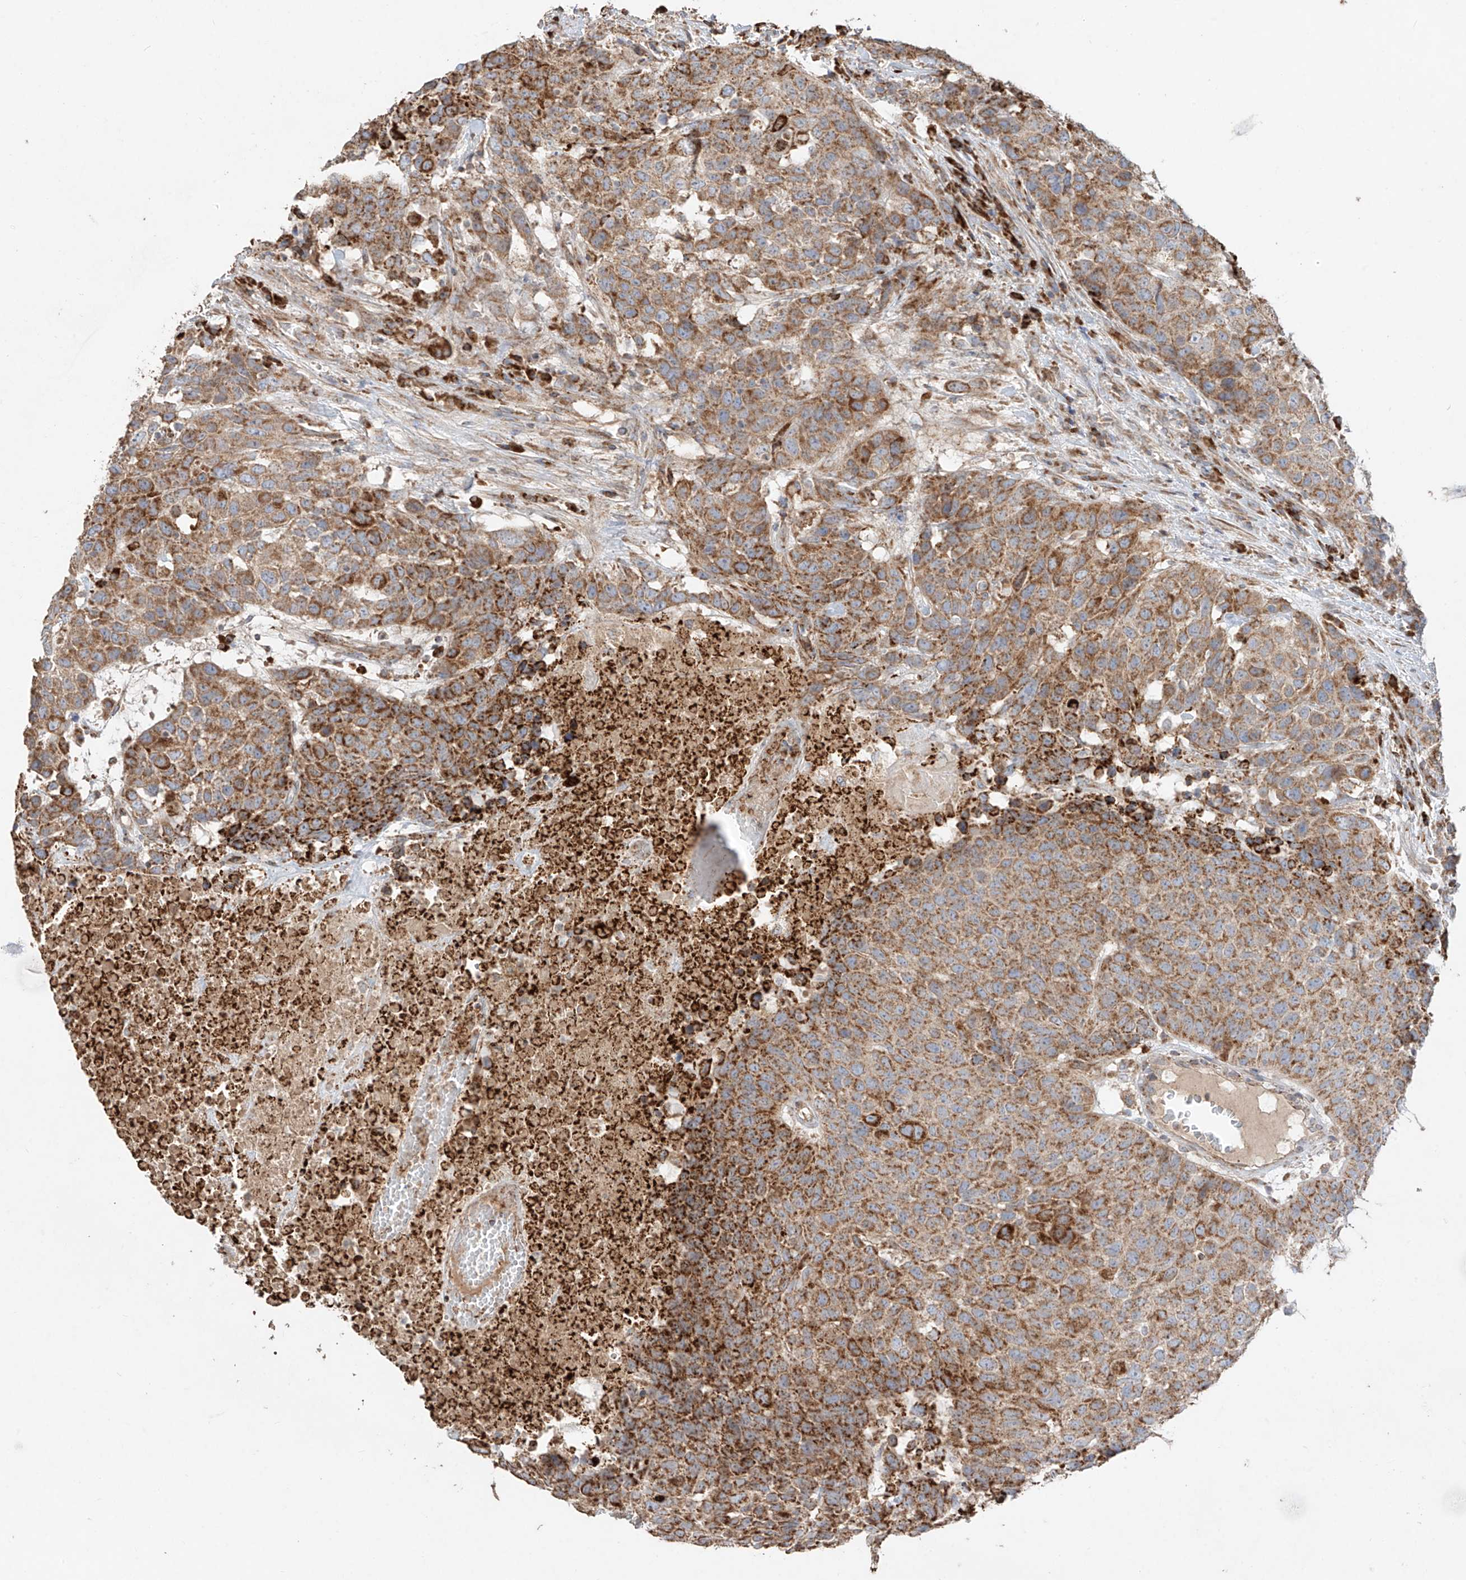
{"staining": {"intensity": "moderate", "quantity": ">75%", "location": "cytoplasmic/membranous"}, "tissue": "head and neck cancer", "cell_type": "Tumor cells", "image_type": "cancer", "snomed": [{"axis": "morphology", "description": "Squamous cell carcinoma, NOS"}, {"axis": "topography", "description": "Head-Neck"}], "caption": "The image demonstrates immunohistochemical staining of head and neck squamous cell carcinoma. There is moderate cytoplasmic/membranous positivity is present in about >75% of tumor cells. The staining is performed using DAB brown chromogen to label protein expression. The nuclei are counter-stained blue using hematoxylin.", "gene": "COLGALT2", "patient": {"sex": "male", "age": 66}}